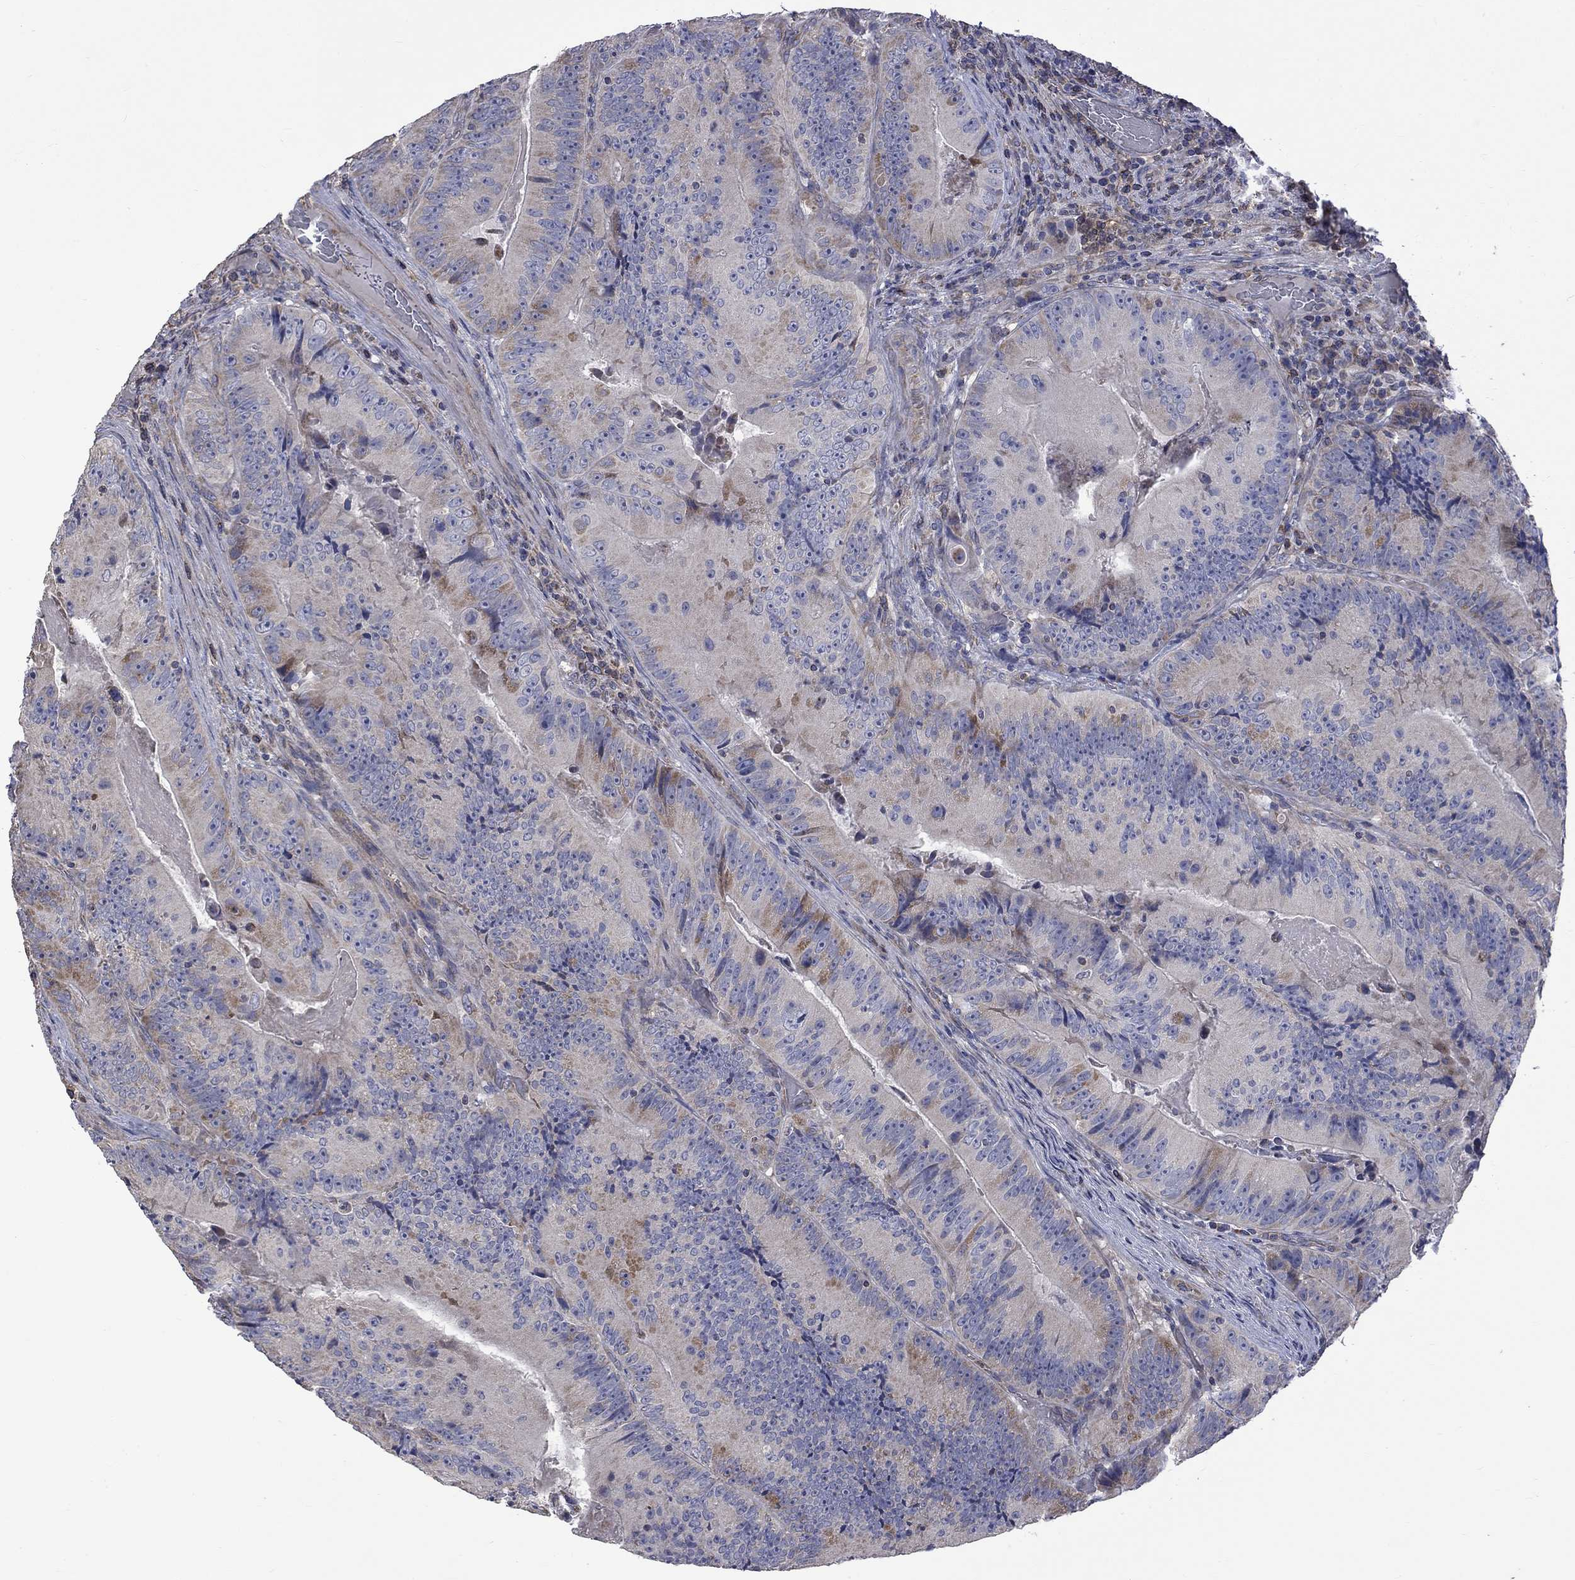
{"staining": {"intensity": "moderate", "quantity": "<25%", "location": "cytoplasmic/membranous"}, "tissue": "colorectal cancer", "cell_type": "Tumor cells", "image_type": "cancer", "snomed": [{"axis": "morphology", "description": "Adenocarcinoma, NOS"}, {"axis": "topography", "description": "Colon"}], "caption": "This is a micrograph of immunohistochemistry staining of colorectal cancer, which shows moderate expression in the cytoplasmic/membranous of tumor cells.", "gene": "CAMKK2", "patient": {"sex": "female", "age": 86}}